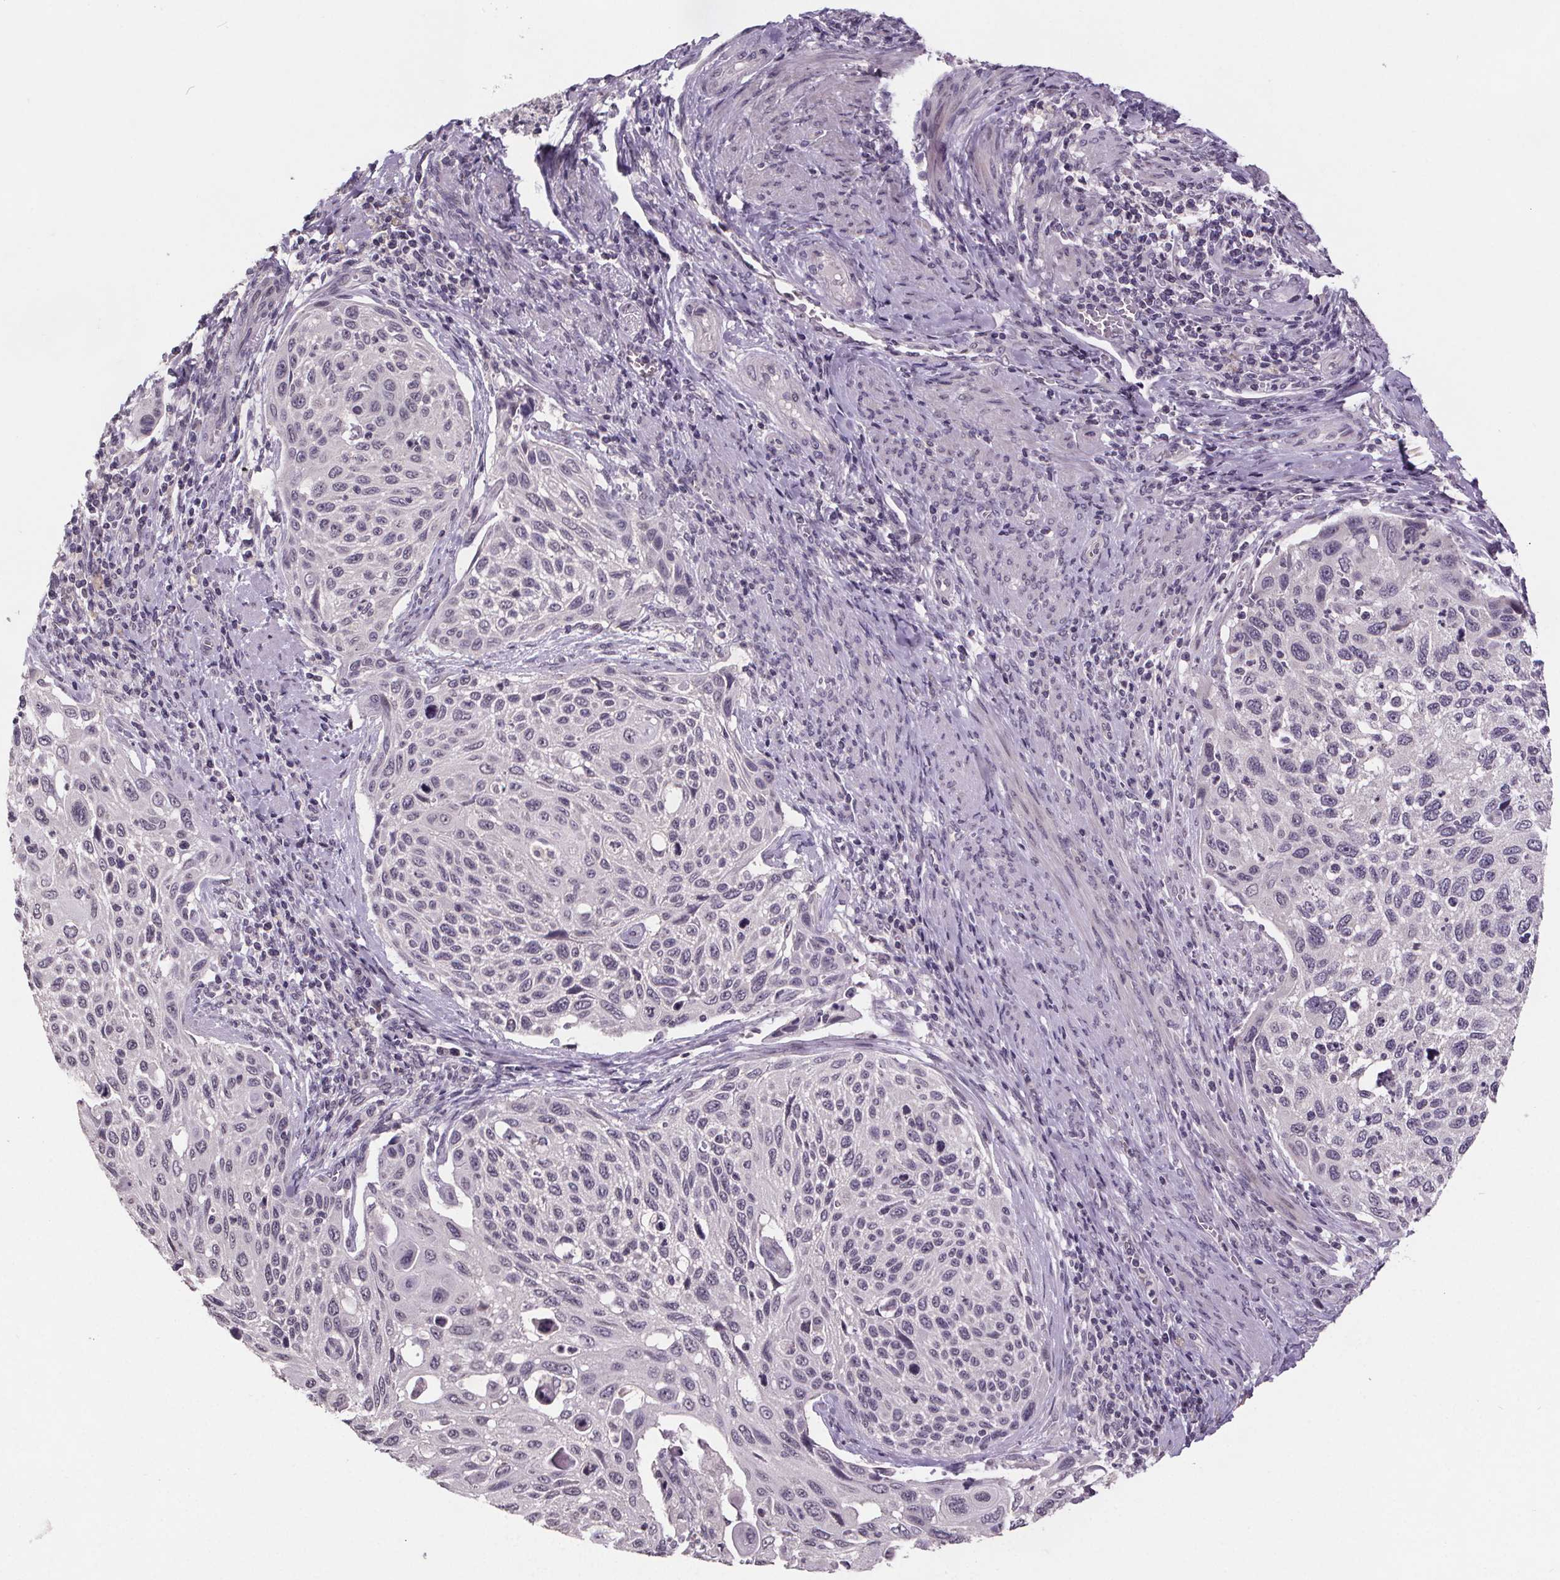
{"staining": {"intensity": "negative", "quantity": "none", "location": "none"}, "tissue": "cervical cancer", "cell_type": "Tumor cells", "image_type": "cancer", "snomed": [{"axis": "morphology", "description": "Squamous cell carcinoma, NOS"}, {"axis": "topography", "description": "Cervix"}], "caption": "Squamous cell carcinoma (cervical) was stained to show a protein in brown. There is no significant expression in tumor cells.", "gene": "NKX6-1", "patient": {"sex": "female", "age": 70}}